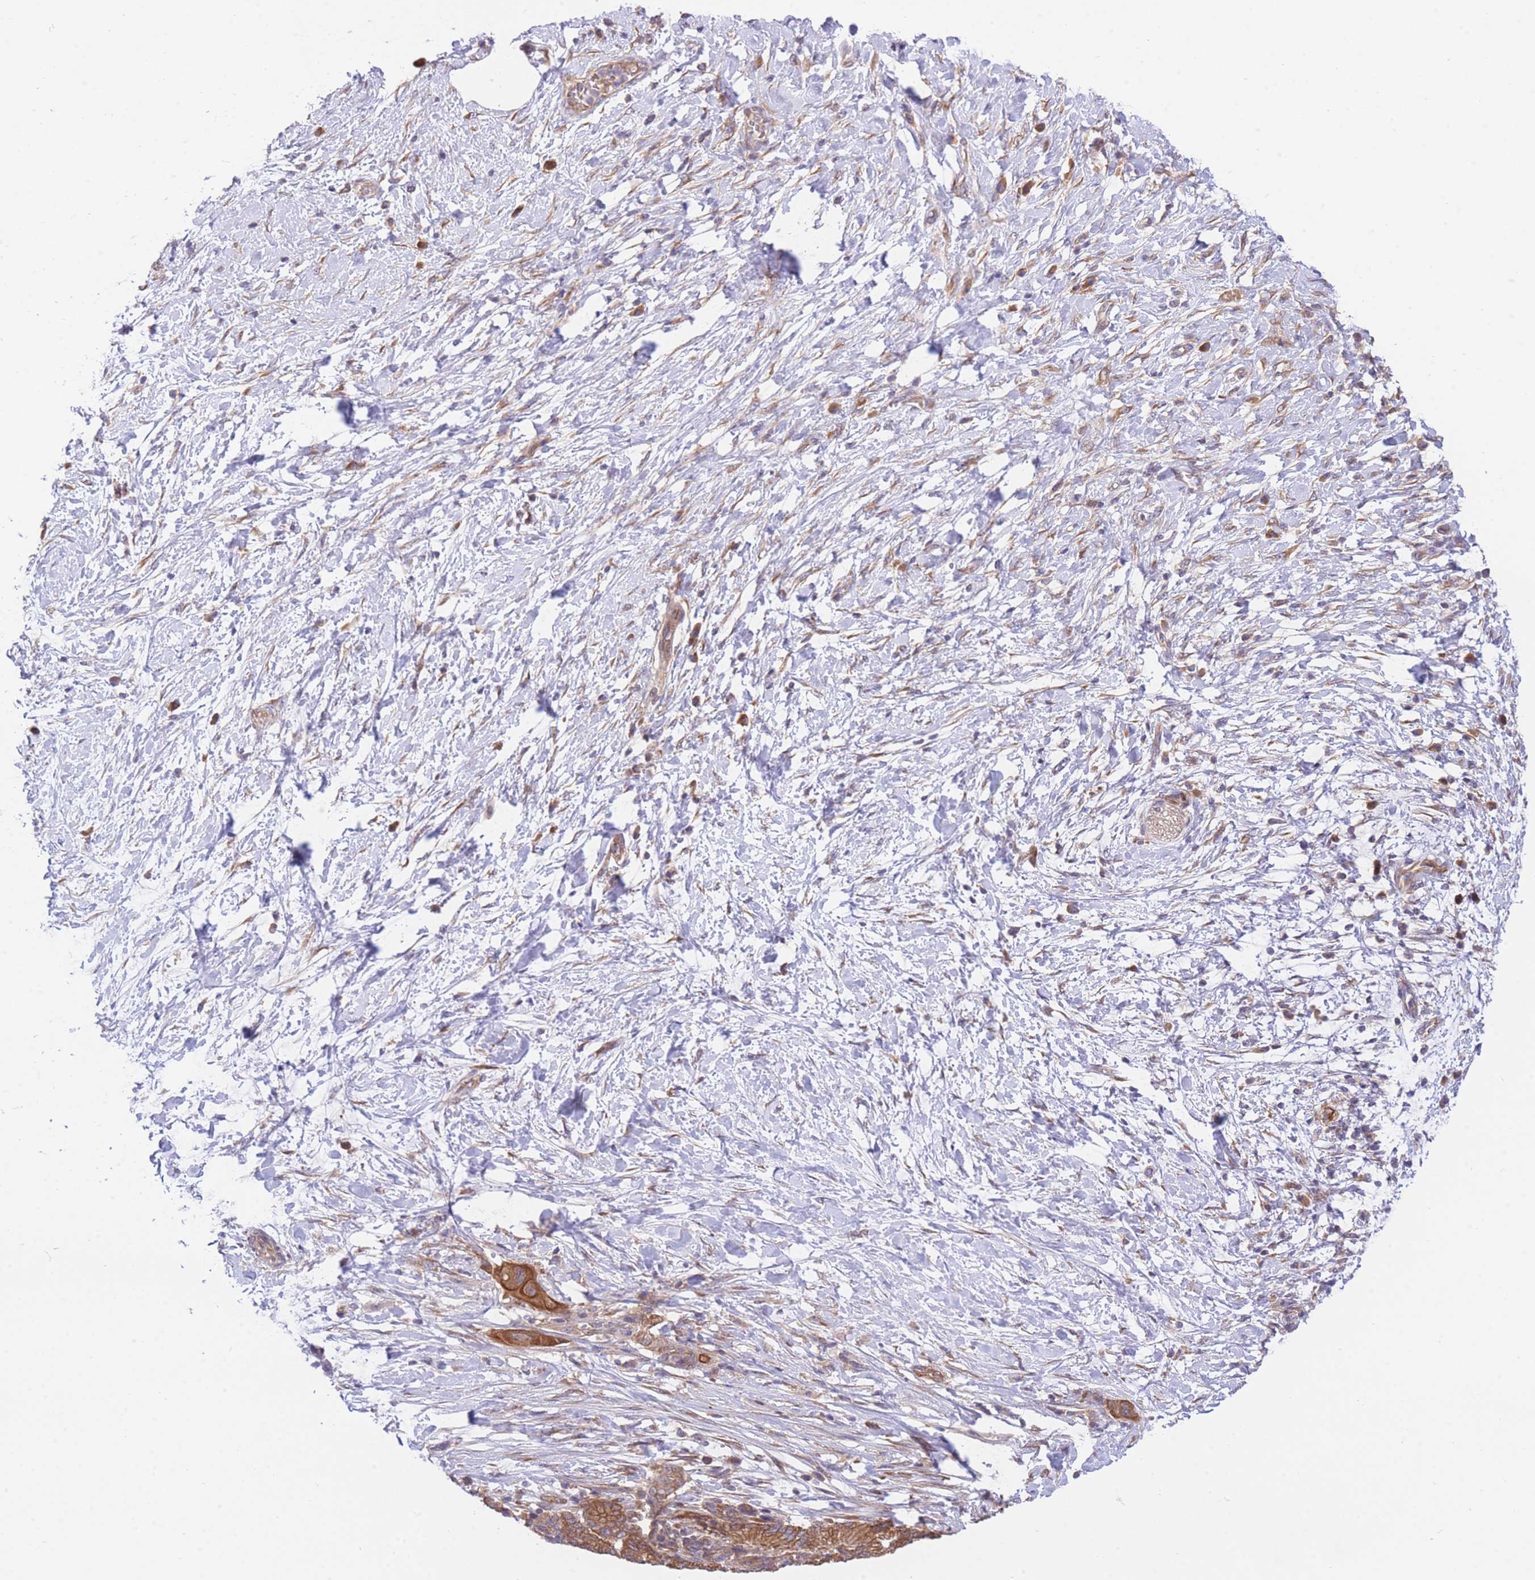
{"staining": {"intensity": "strong", "quantity": ">75%", "location": "cytoplasmic/membranous"}, "tissue": "pancreatic cancer", "cell_type": "Tumor cells", "image_type": "cancer", "snomed": [{"axis": "morphology", "description": "Adenocarcinoma, NOS"}, {"axis": "topography", "description": "Pancreas"}], "caption": "A brown stain highlights strong cytoplasmic/membranous positivity of a protein in pancreatic cancer tumor cells.", "gene": "EIF2B2", "patient": {"sex": "male", "age": 68}}